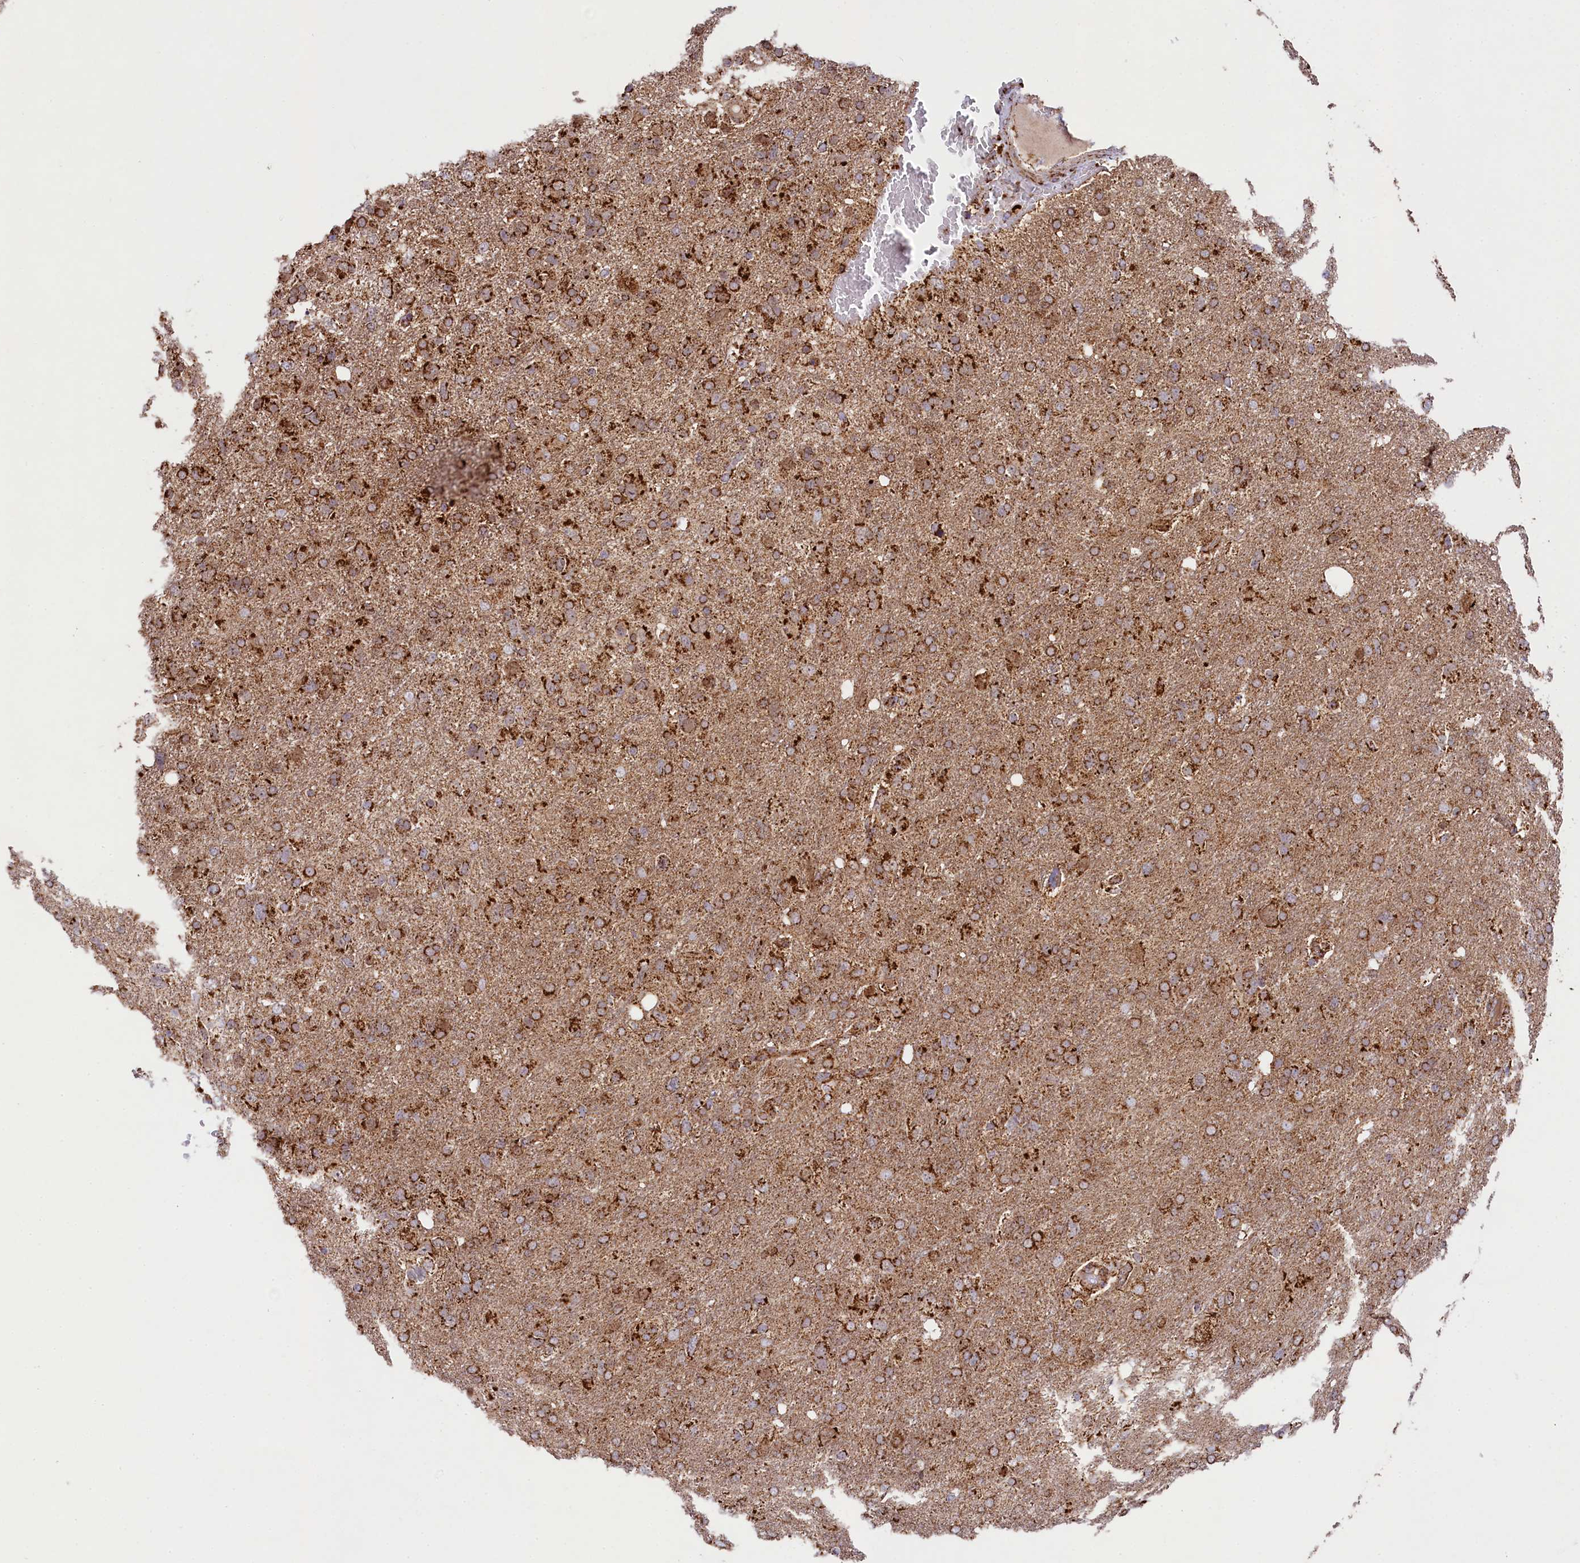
{"staining": {"intensity": "strong", "quantity": ">75%", "location": "cytoplasmic/membranous"}, "tissue": "glioma", "cell_type": "Tumor cells", "image_type": "cancer", "snomed": [{"axis": "morphology", "description": "Glioma, malignant, High grade"}, {"axis": "topography", "description": "Brain"}], "caption": "IHC histopathology image of malignant glioma (high-grade) stained for a protein (brown), which shows high levels of strong cytoplasmic/membranous expression in about >75% of tumor cells.", "gene": "CLYBL", "patient": {"sex": "male", "age": 61}}